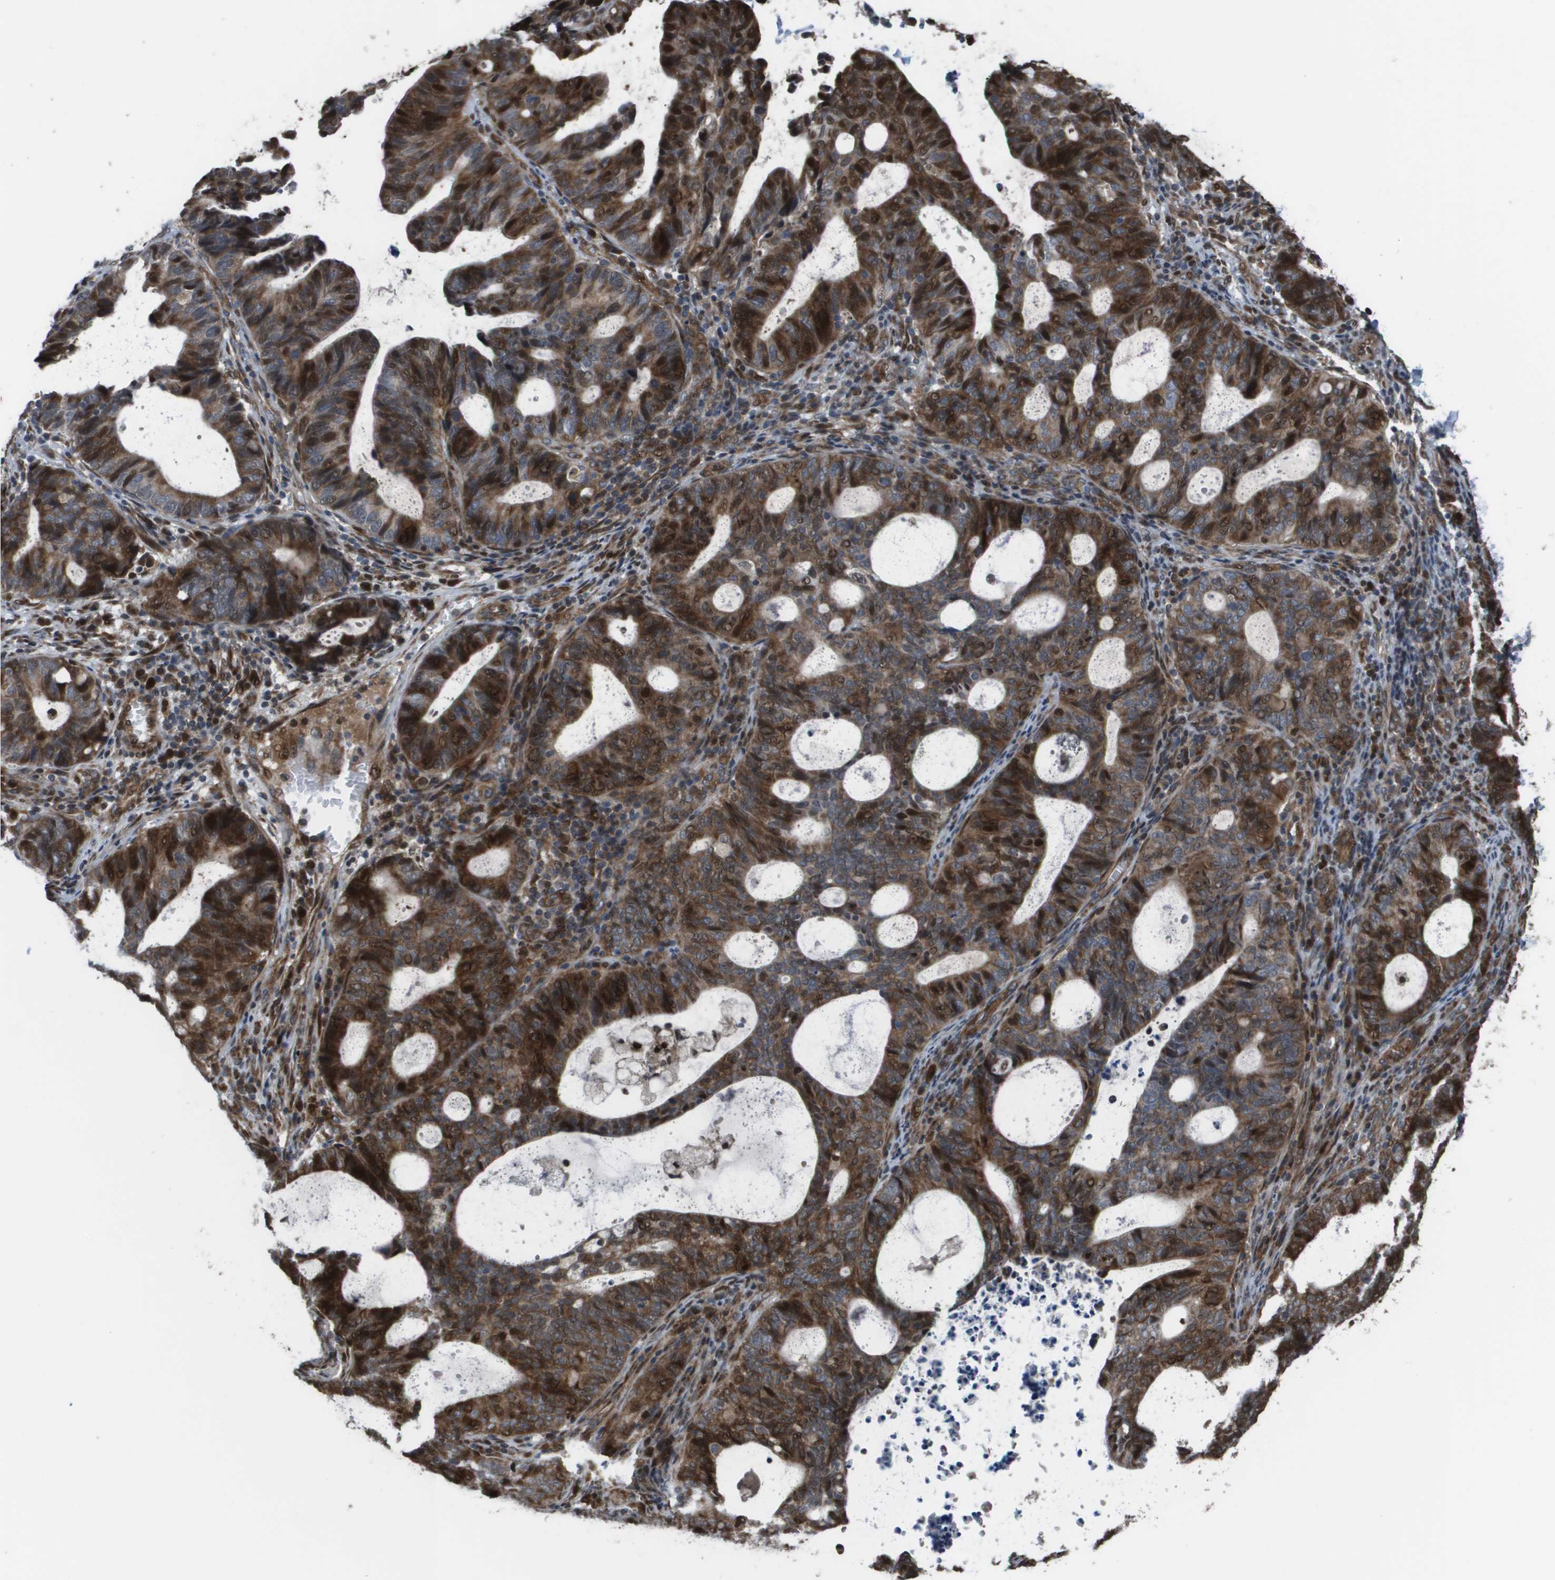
{"staining": {"intensity": "strong", "quantity": ">75%", "location": "cytoplasmic/membranous,nuclear"}, "tissue": "endometrial cancer", "cell_type": "Tumor cells", "image_type": "cancer", "snomed": [{"axis": "morphology", "description": "Adenocarcinoma, NOS"}, {"axis": "topography", "description": "Uterus"}], "caption": "Endometrial cancer tissue reveals strong cytoplasmic/membranous and nuclear staining in approximately >75% of tumor cells", "gene": "AXIN2", "patient": {"sex": "female", "age": 83}}